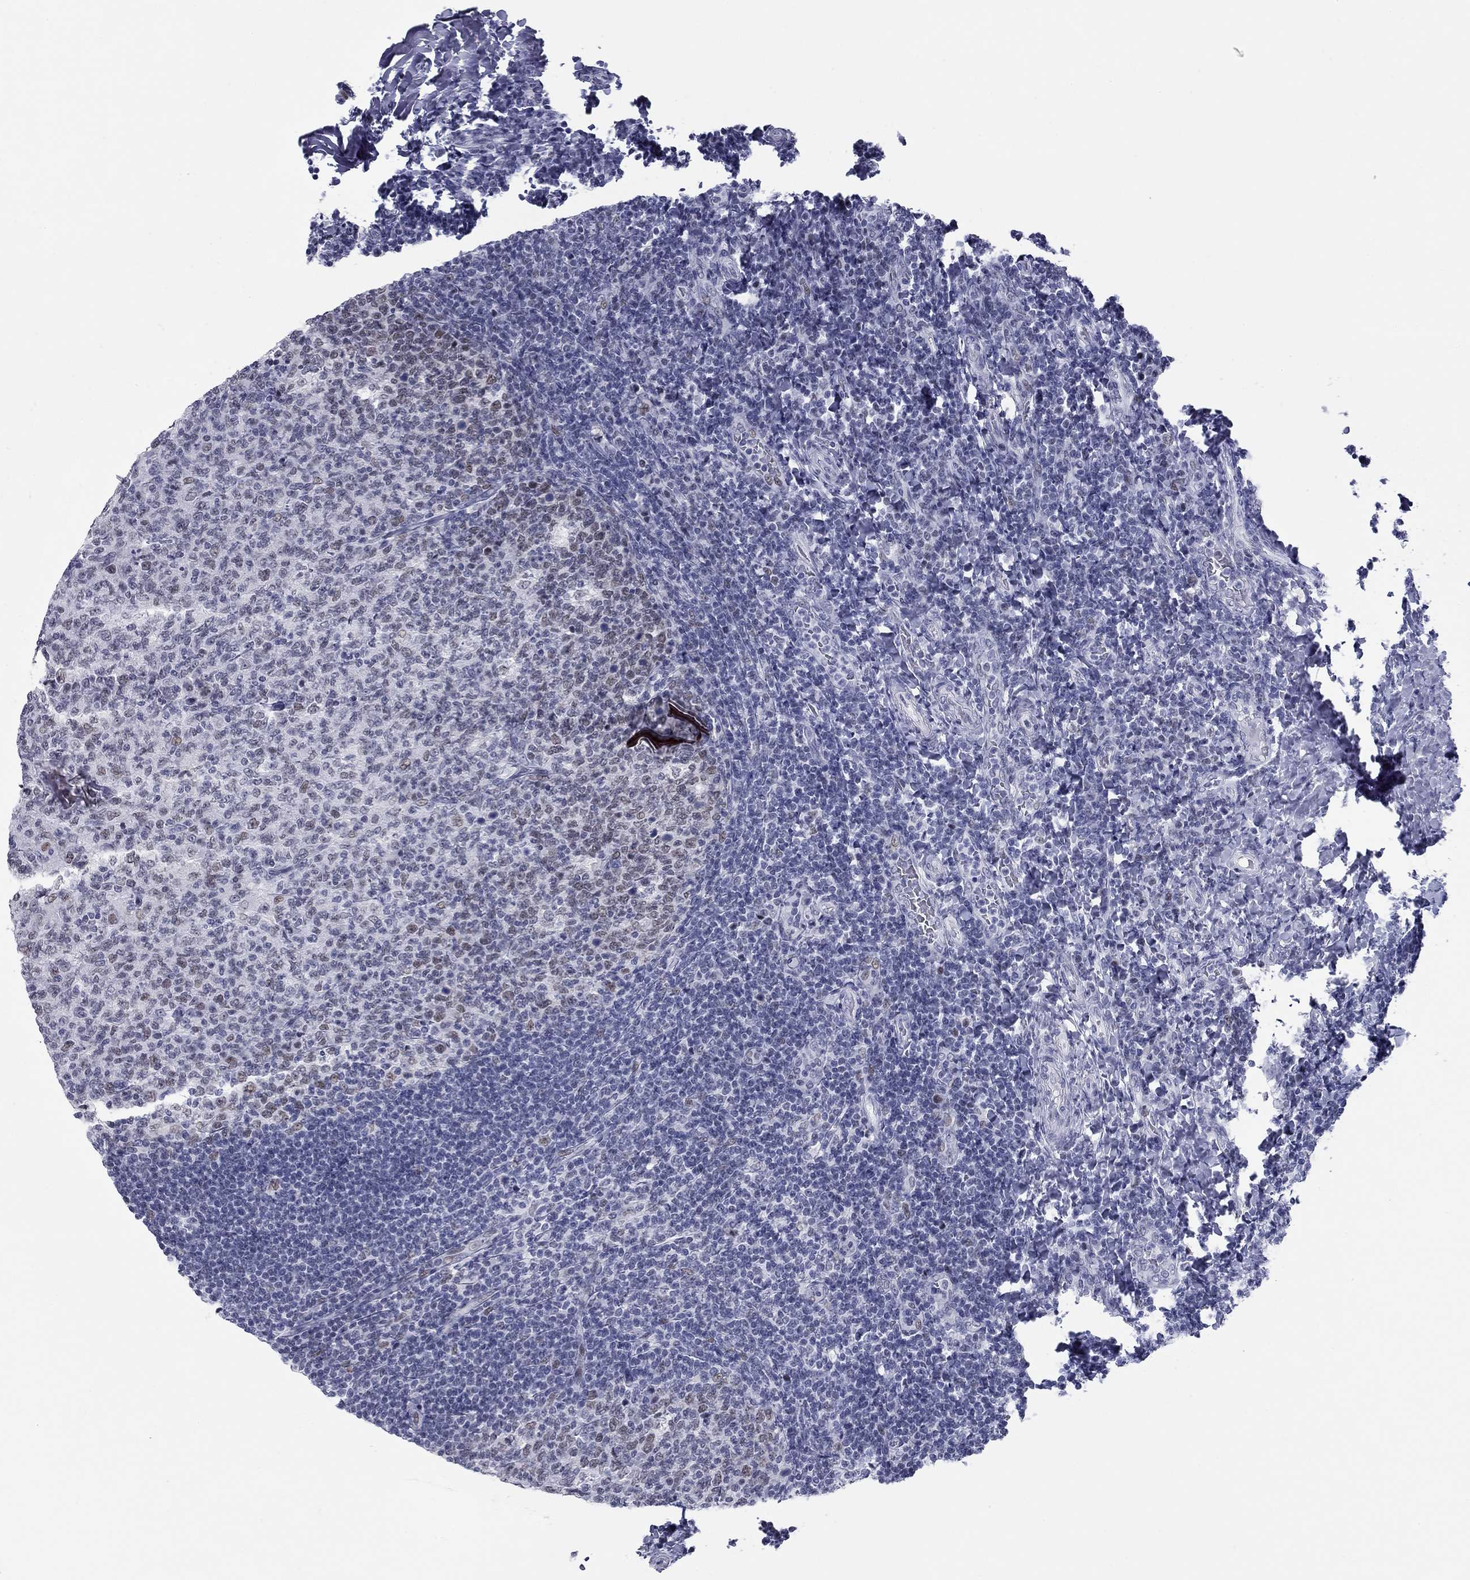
{"staining": {"intensity": "moderate", "quantity": "<25%", "location": "nuclear"}, "tissue": "tonsil", "cell_type": "Germinal center cells", "image_type": "normal", "snomed": [{"axis": "morphology", "description": "Normal tissue, NOS"}, {"axis": "topography", "description": "Tonsil"}], "caption": "Unremarkable tonsil exhibits moderate nuclear expression in about <25% of germinal center cells, visualized by immunohistochemistry.", "gene": "ASF1B", "patient": {"sex": "female", "age": 10}}